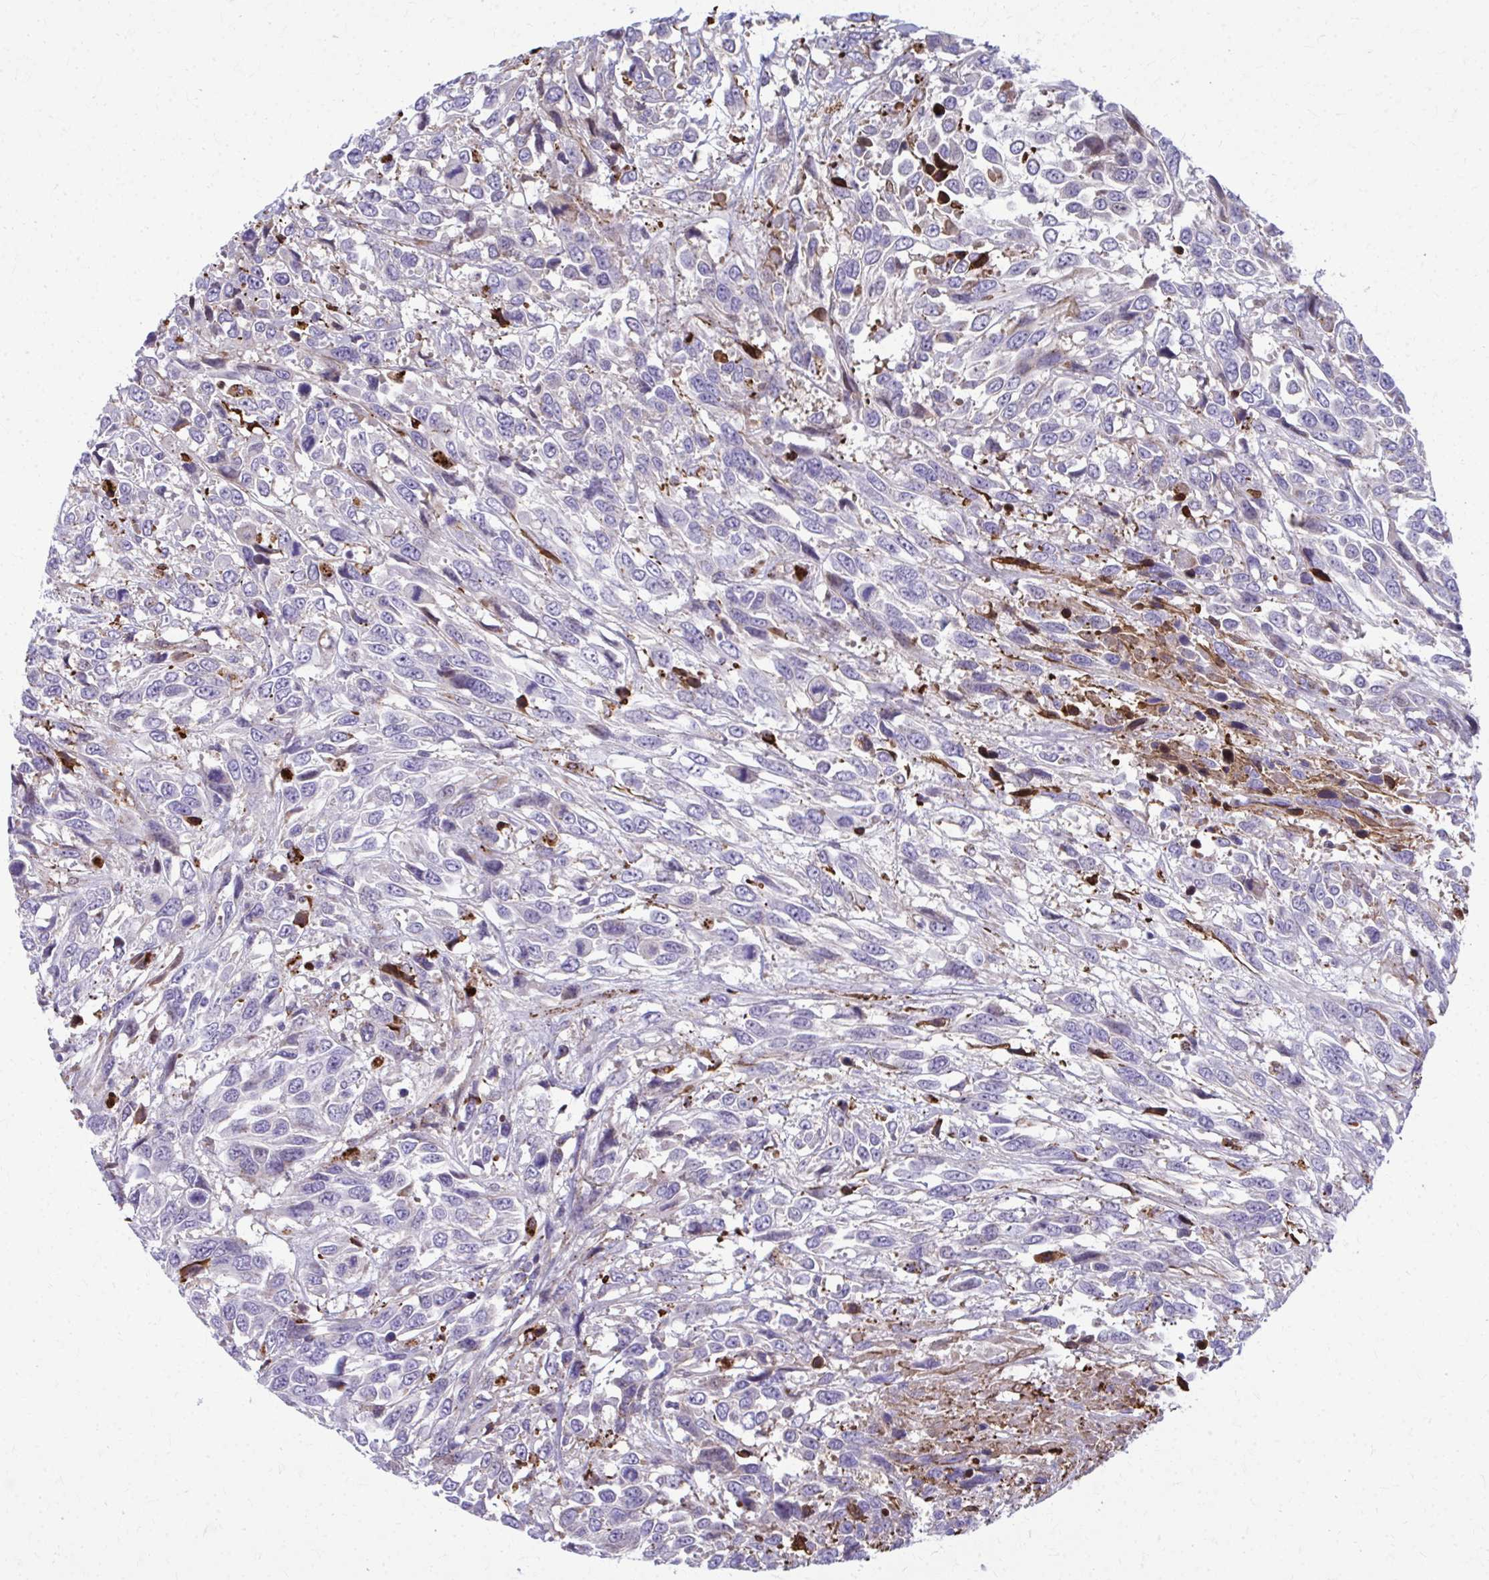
{"staining": {"intensity": "negative", "quantity": "none", "location": "none"}, "tissue": "urothelial cancer", "cell_type": "Tumor cells", "image_type": "cancer", "snomed": [{"axis": "morphology", "description": "Urothelial carcinoma, High grade"}, {"axis": "topography", "description": "Urinary bladder"}], "caption": "High power microscopy photomicrograph of an immunohistochemistry (IHC) micrograph of high-grade urothelial carcinoma, revealing no significant positivity in tumor cells. Brightfield microscopy of immunohistochemistry stained with DAB (brown) and hematoxylin (blue), captured at high magnification.", "gene": "LRRC4B", "patient": {"sex": "female", "age": 70}}